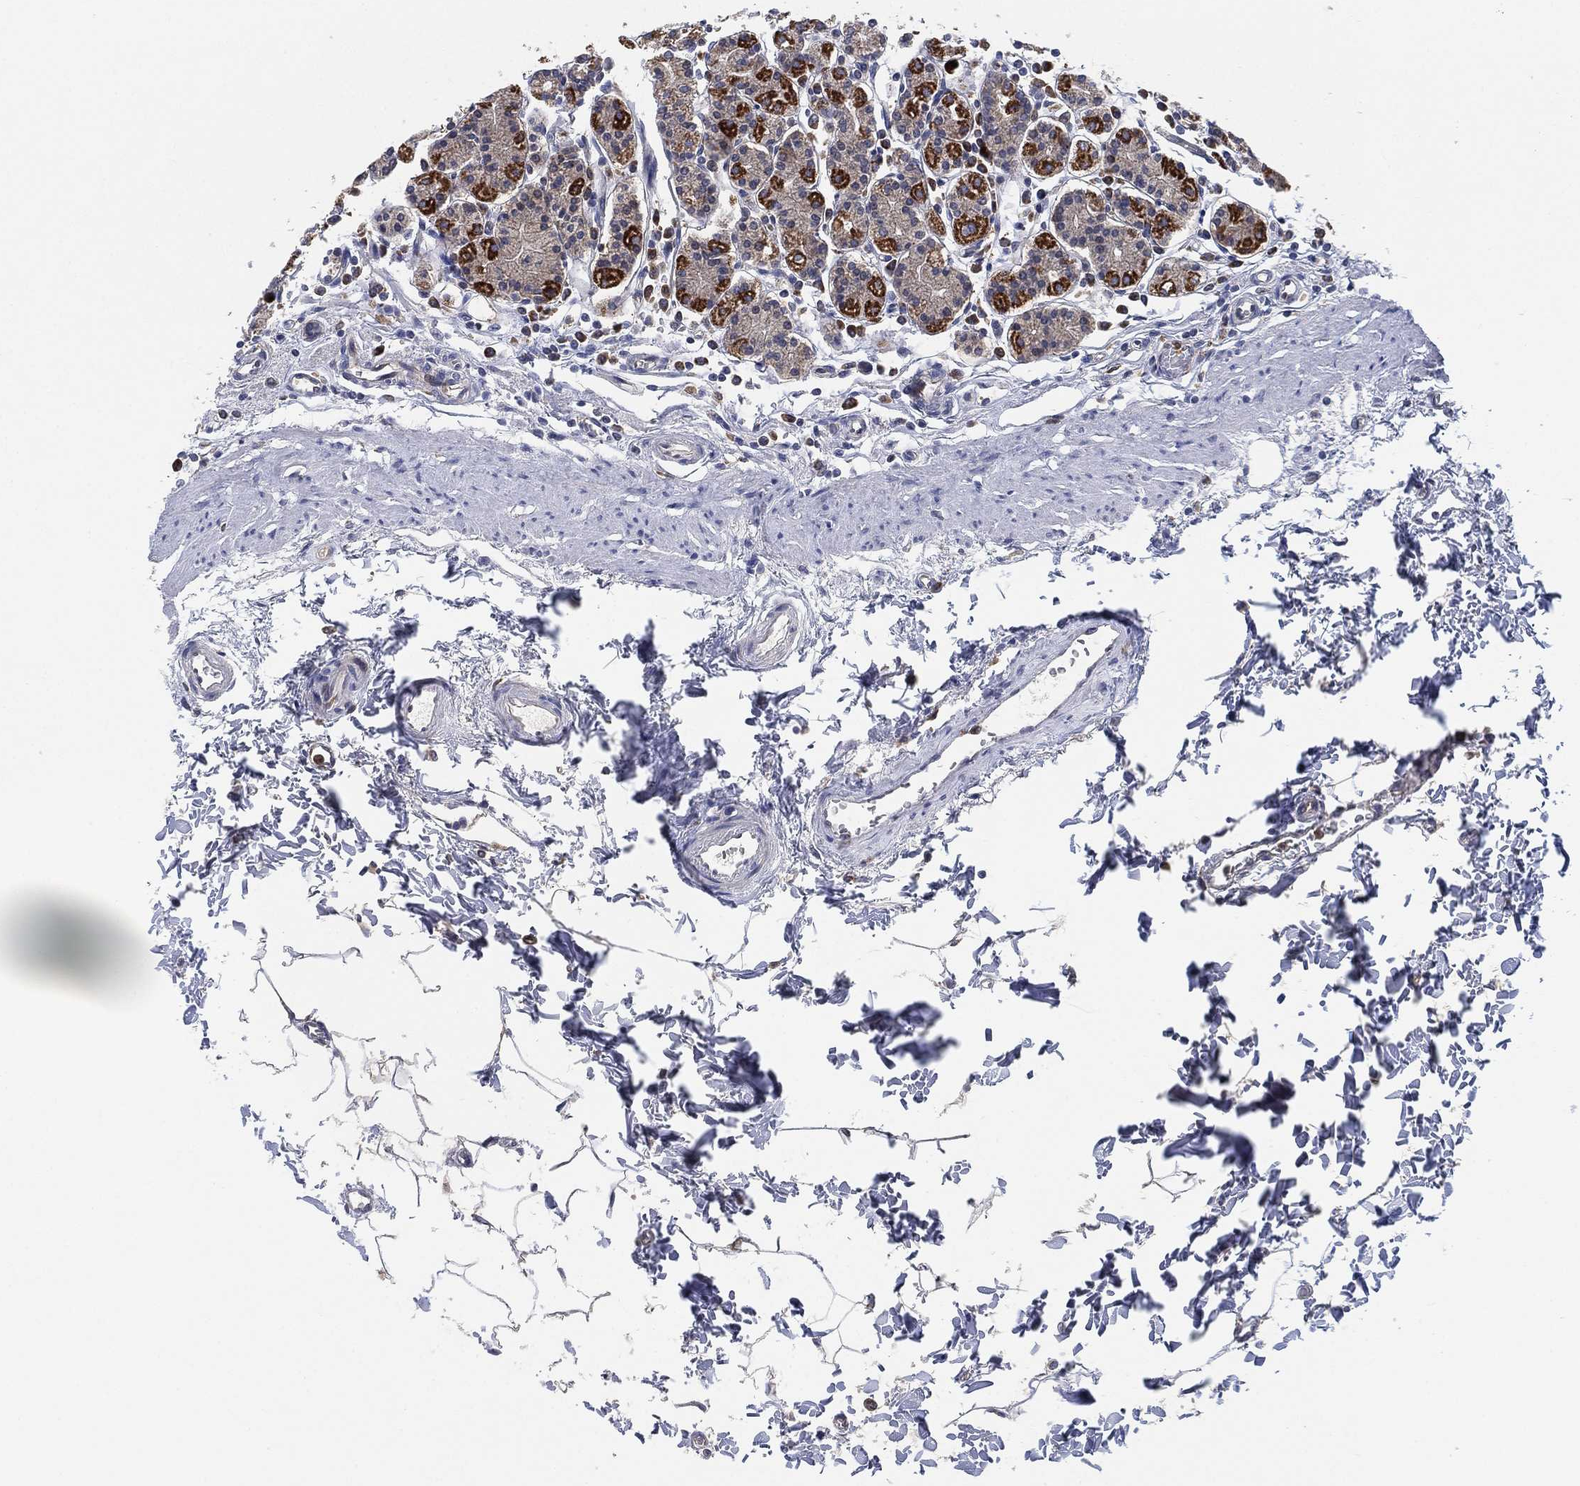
{"staining": {"intensity": "strong", "quantity": "<25%", "location": "cytoplasmic/membranous"}, "tissue": "stomach", "cell_type": "Glandular cells", "image_type": "normal", "snomed": [{"axis": "morphology", "description": "Normal tissue, NOS"}, {"axis": "topography", "description": "Stomach, upper"}, {"axis": "topography", "description": "Stomach"}], "caption": "IHC of unremarkable human stomach demonstrates medium levels of strong cytoplasmic/membranous expression in approximately <25% of glandular cells.", "gene": "FES", "patient": {"sex": "male", "age": 62}}